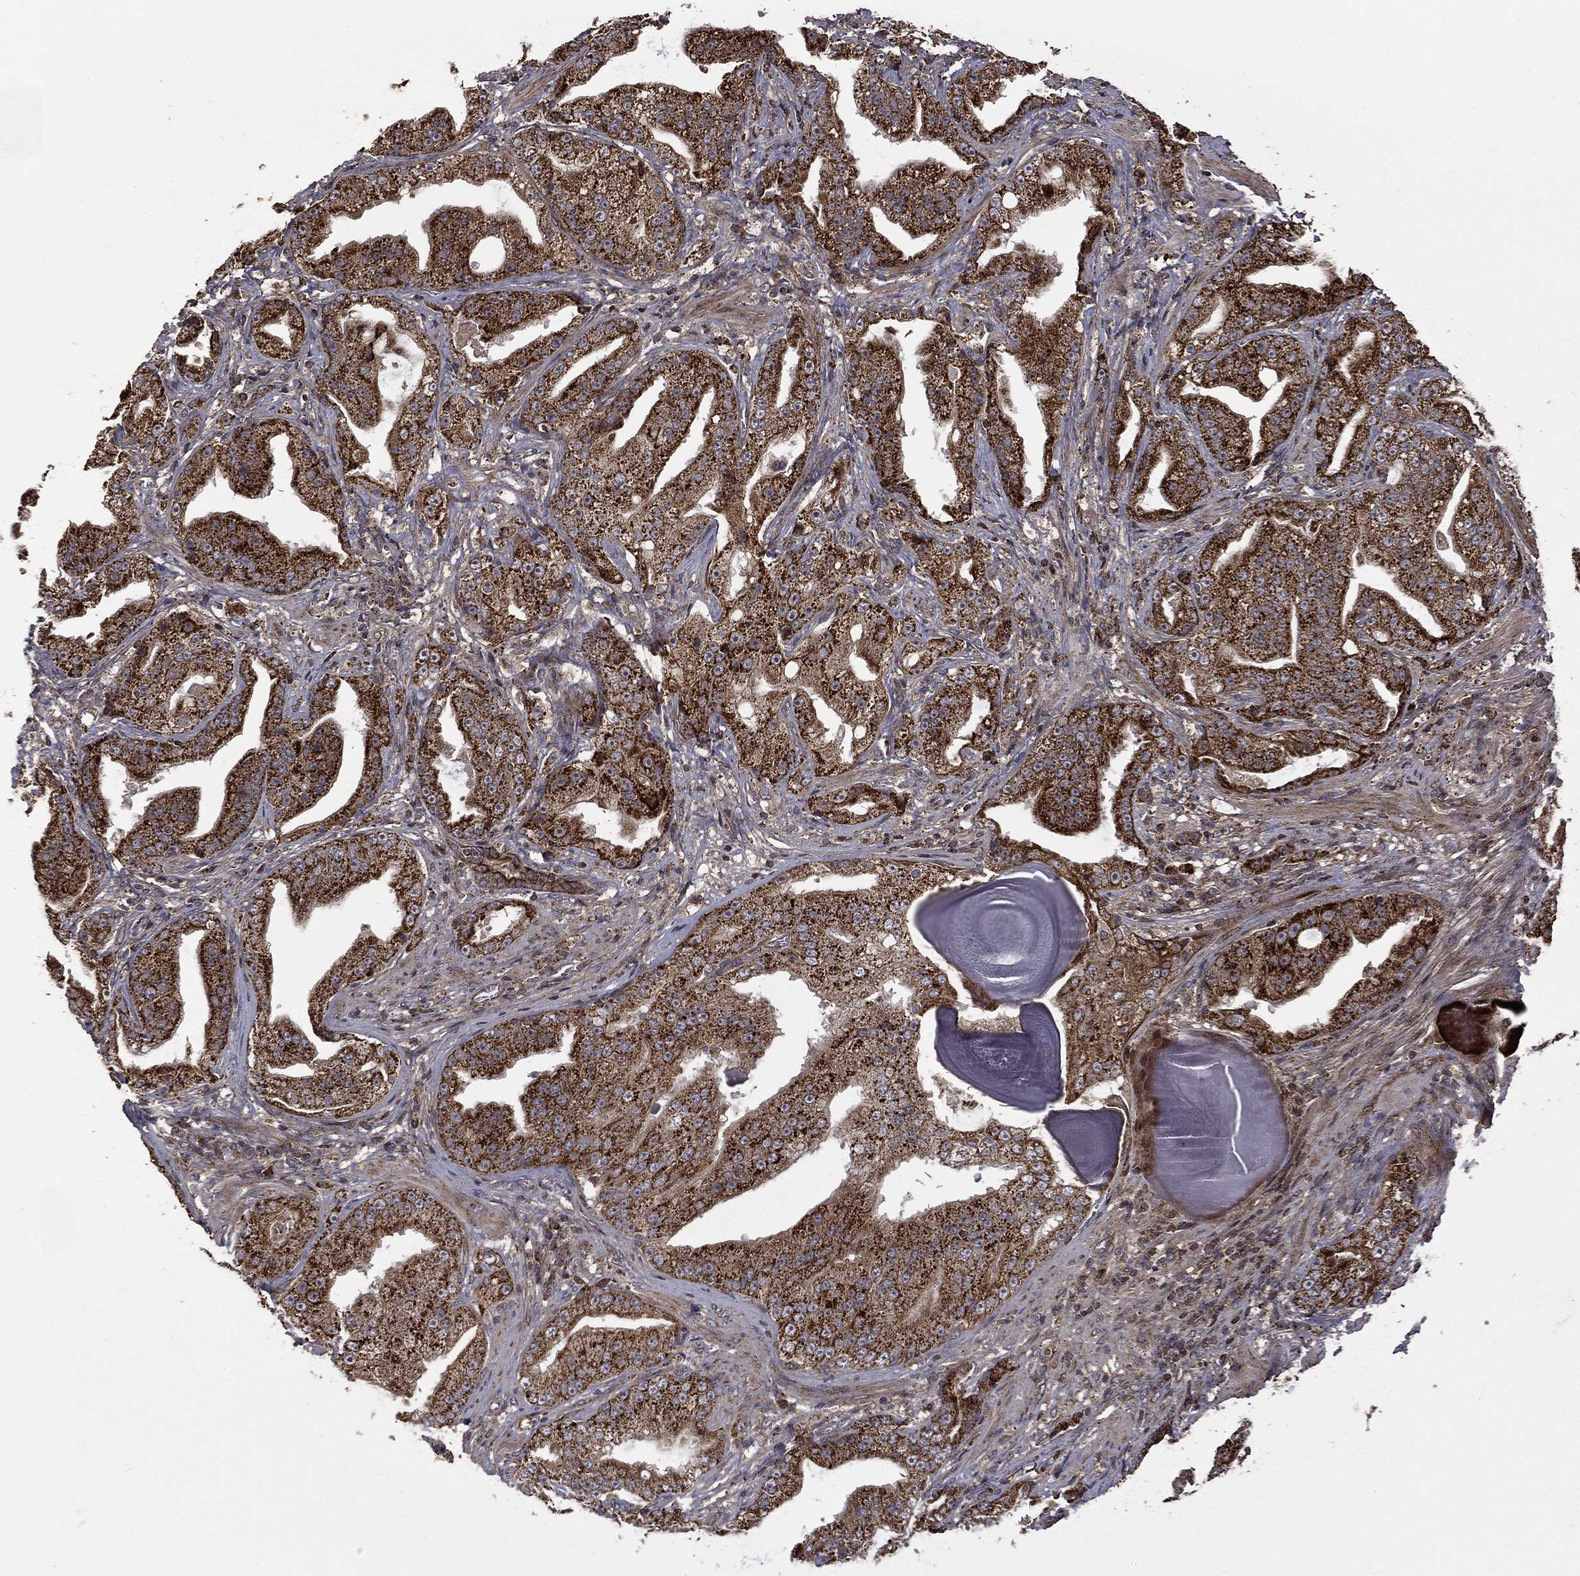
{"staining": {"intensity": "strong", "quantity": ">75%", "location": "cytoplasmic/membranous"}, "tissue": "prostate cancer", "cell_type": "Tumor cells", "image_type": "cancer", "snomed": [{"axis": "morphology", "description": "Adenocarcinoma, Low grade"}, {"axis": "topography", "description": "Prostate"}], "caption": "Tumor cells show strong cytoplasmic/membranous positivity in approximately >75% of cells in prostate adenocarcinoma (low-grade).", "gene": "GIMAP6", "patient": {"sex": "male", "age": 62}}